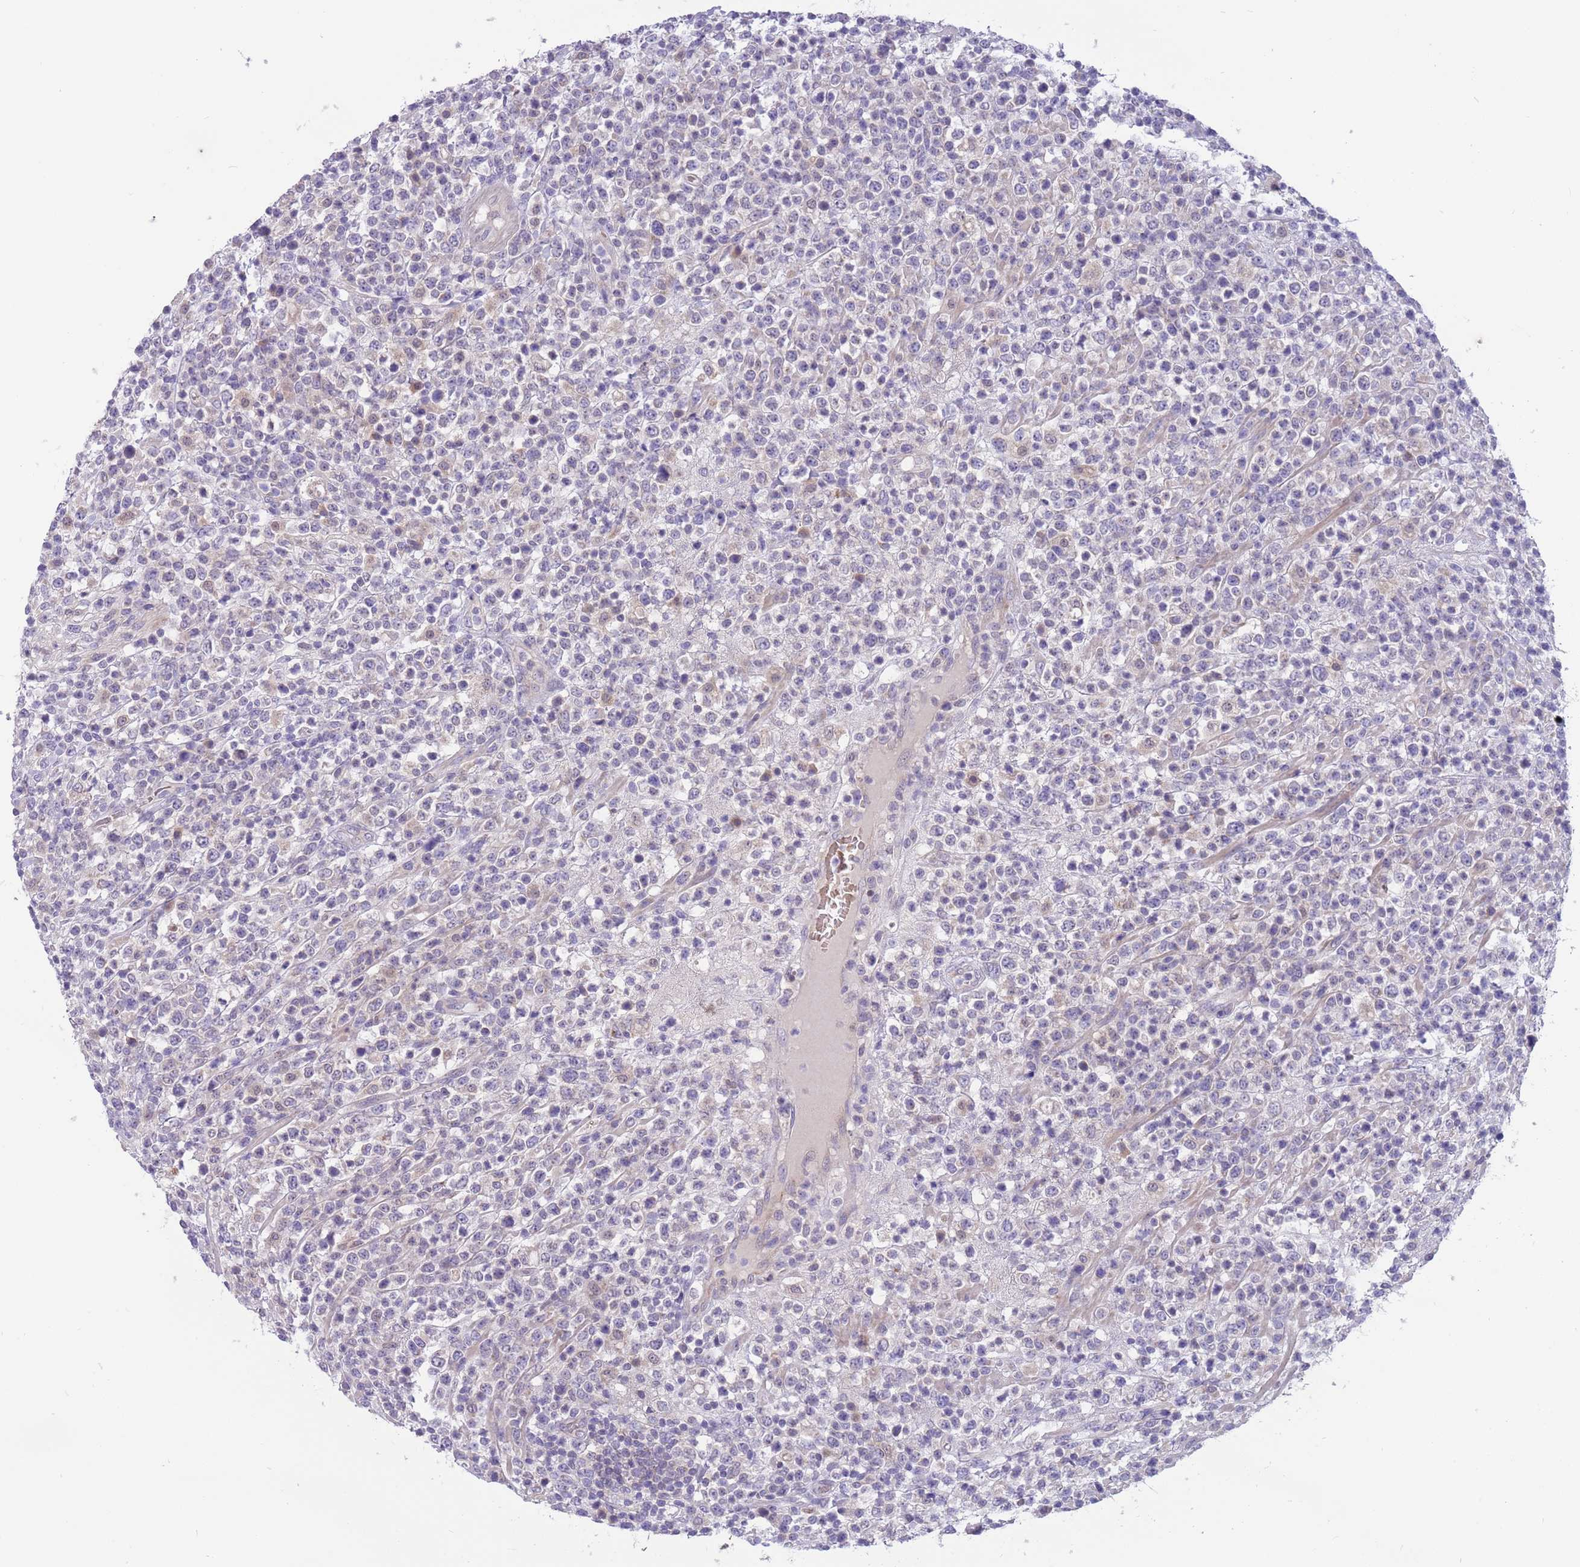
{"staining": {"intensity": "negative", "quantity": "none", "location": "none"}, "tissue": "lymphoma", "cell_type": "Tumor cells", "image_type": "cancer", "snomed": [{"axis": "morphology", "description": "Malignant lymphoma, non-Hodgkin's type, High grade"}, {"axis": "topography", "description": "Colon"}], "caption": "Image shows no protein staining in tumor cells of high-grade malignant lymphoma, non-Hodgkin's type tissue.", "gene": "DDHD1", "patient": {"sex": "female", "age": 53}}